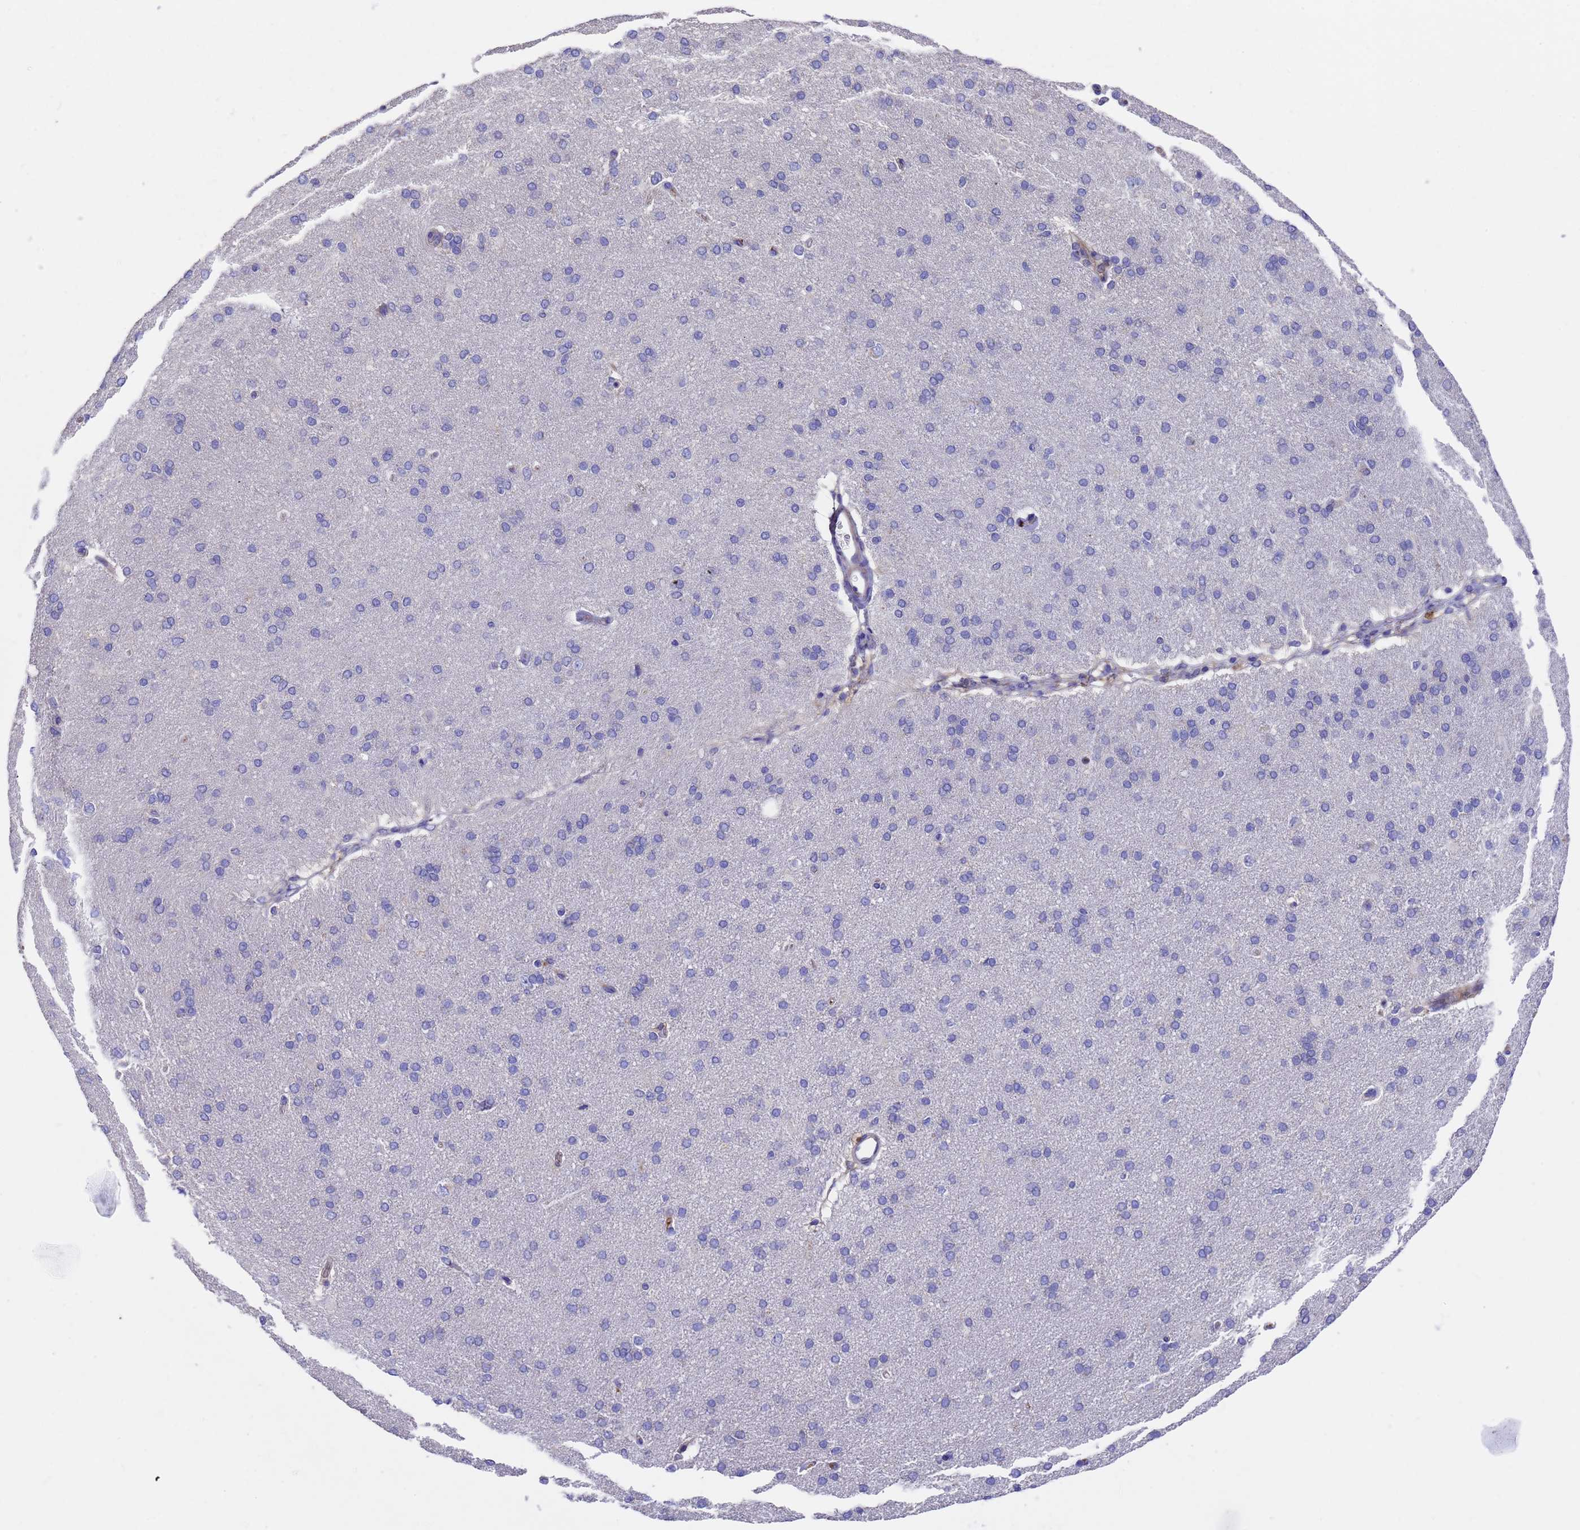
{"staining": {"intensity": "negative", "quantity": "none", "location": "none"}, "tissue": "cerebral cortex", "cell_type": "Endothelial cells", "image_type": "normal", "snomed": [{"axis": "morphology", "description": "Normal tissue, NOS"}, {"axis": "topography", "description": "Cerebral cortex"}], "caption": "High power microscopy micrograph of an IHC photomicrograph of normal cerebral cortex, revealing no significant expression in endothelial cells. (Brightfield microscopy of DAB (3,3'-diaminobenzidine) IHC at high magnification).", "gene": "ELP6", "patient": {"sex": "male", "age": 62}}